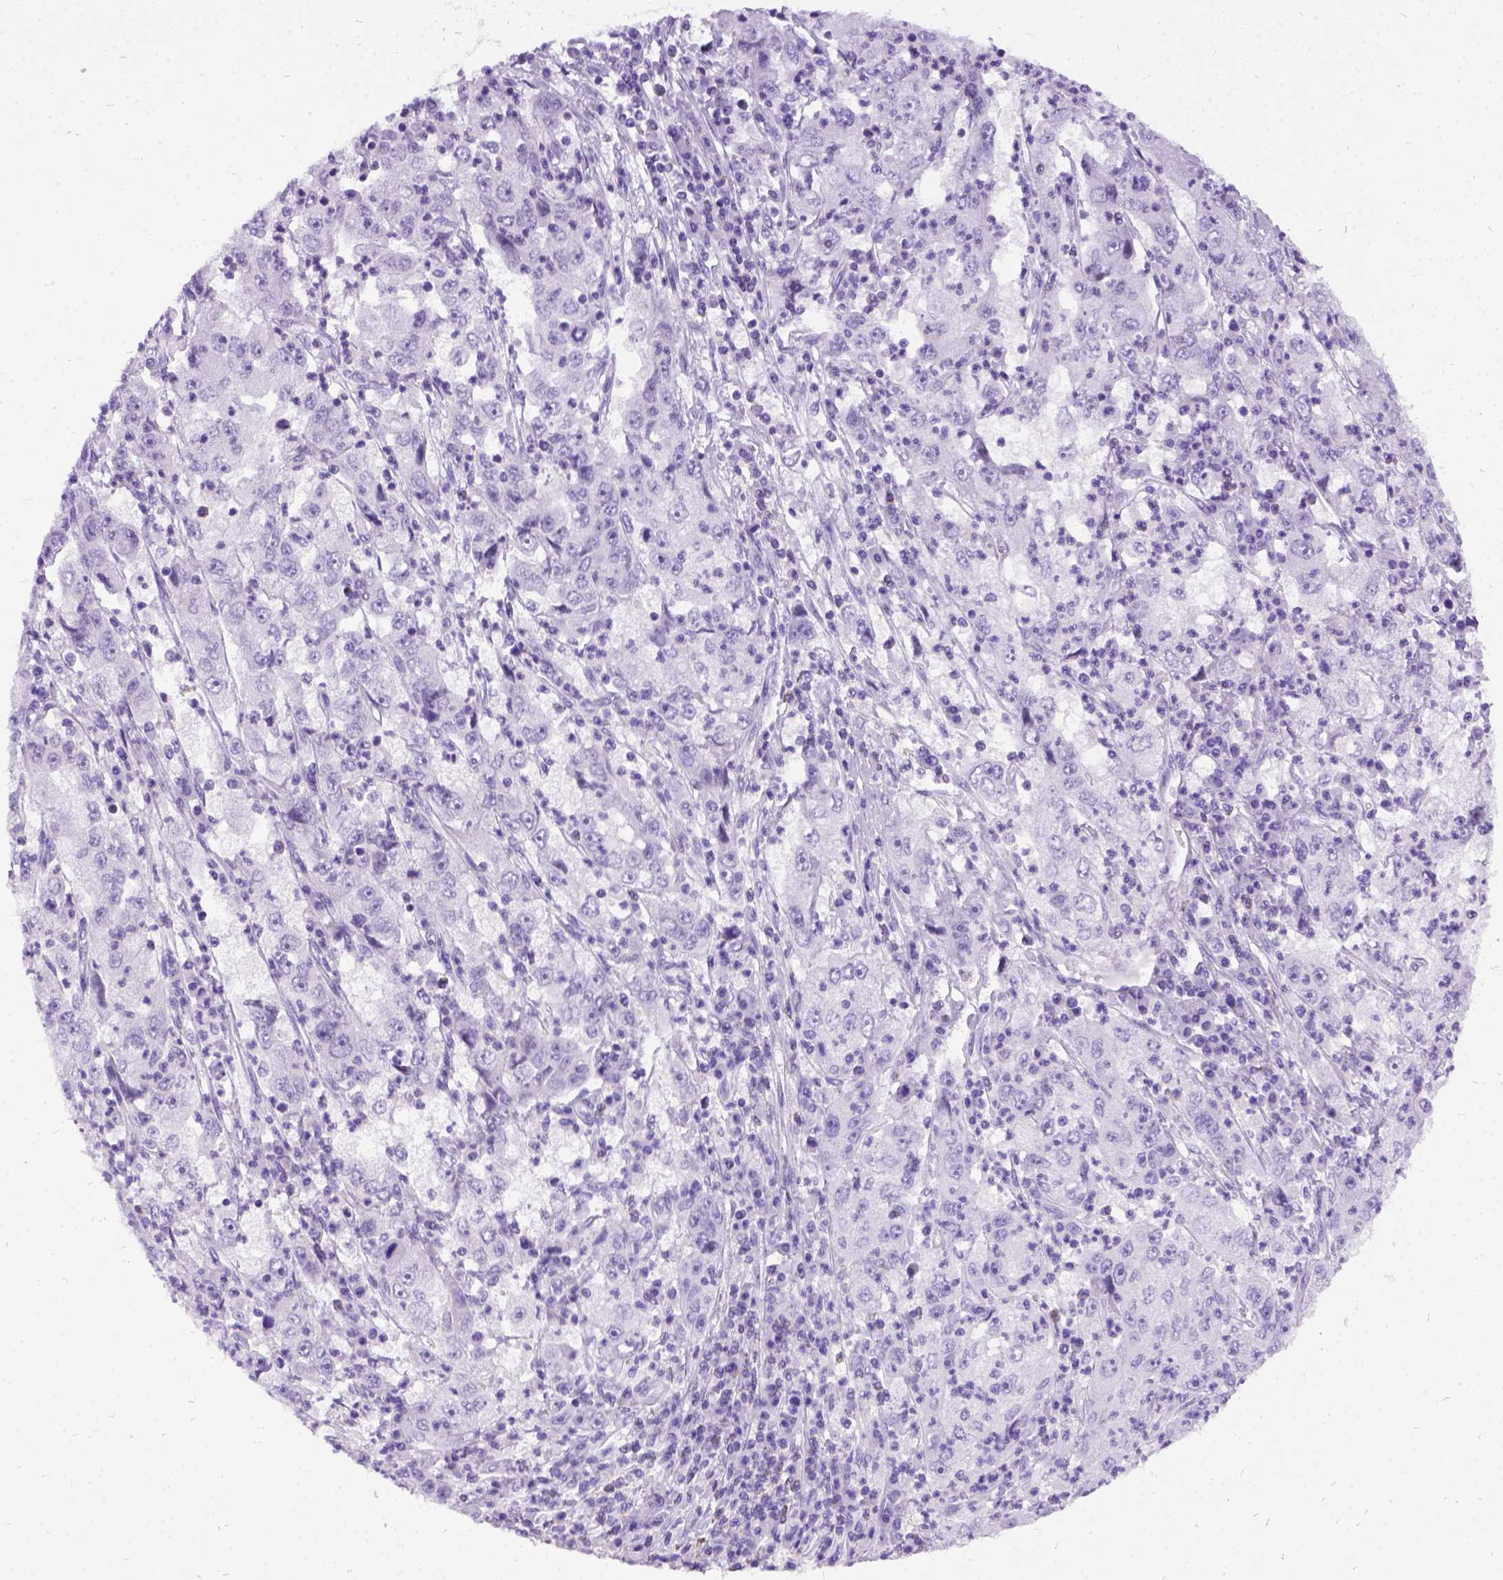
{"staining": {"intensity": "negative", "quantity": "none", "location": "none"}, "tissue": "cervical cancer", "cell_type": "Tumor cells", "image_type": "cancer", "snomed": [{"axis": "morphology", "description": "Squamous cell carcinoma, NOS"}, {"axis": "topography", "description": "Cervix"}], "caption": "DAB (3,3'-diaminobenzidine) immunohistochemical staining of cervical cancer (squamous cell carcinoma) reveals no significant expression in tumor cells. The staining was performed using DAB (3,3'-diaminobenzidine) to visualize the protein expression in brown, while the nuclei were stained in blue with hematoxylin (Magnification: 20x).", "gene": "PRG2", "patient": {"sex": "female", "age": 36}}